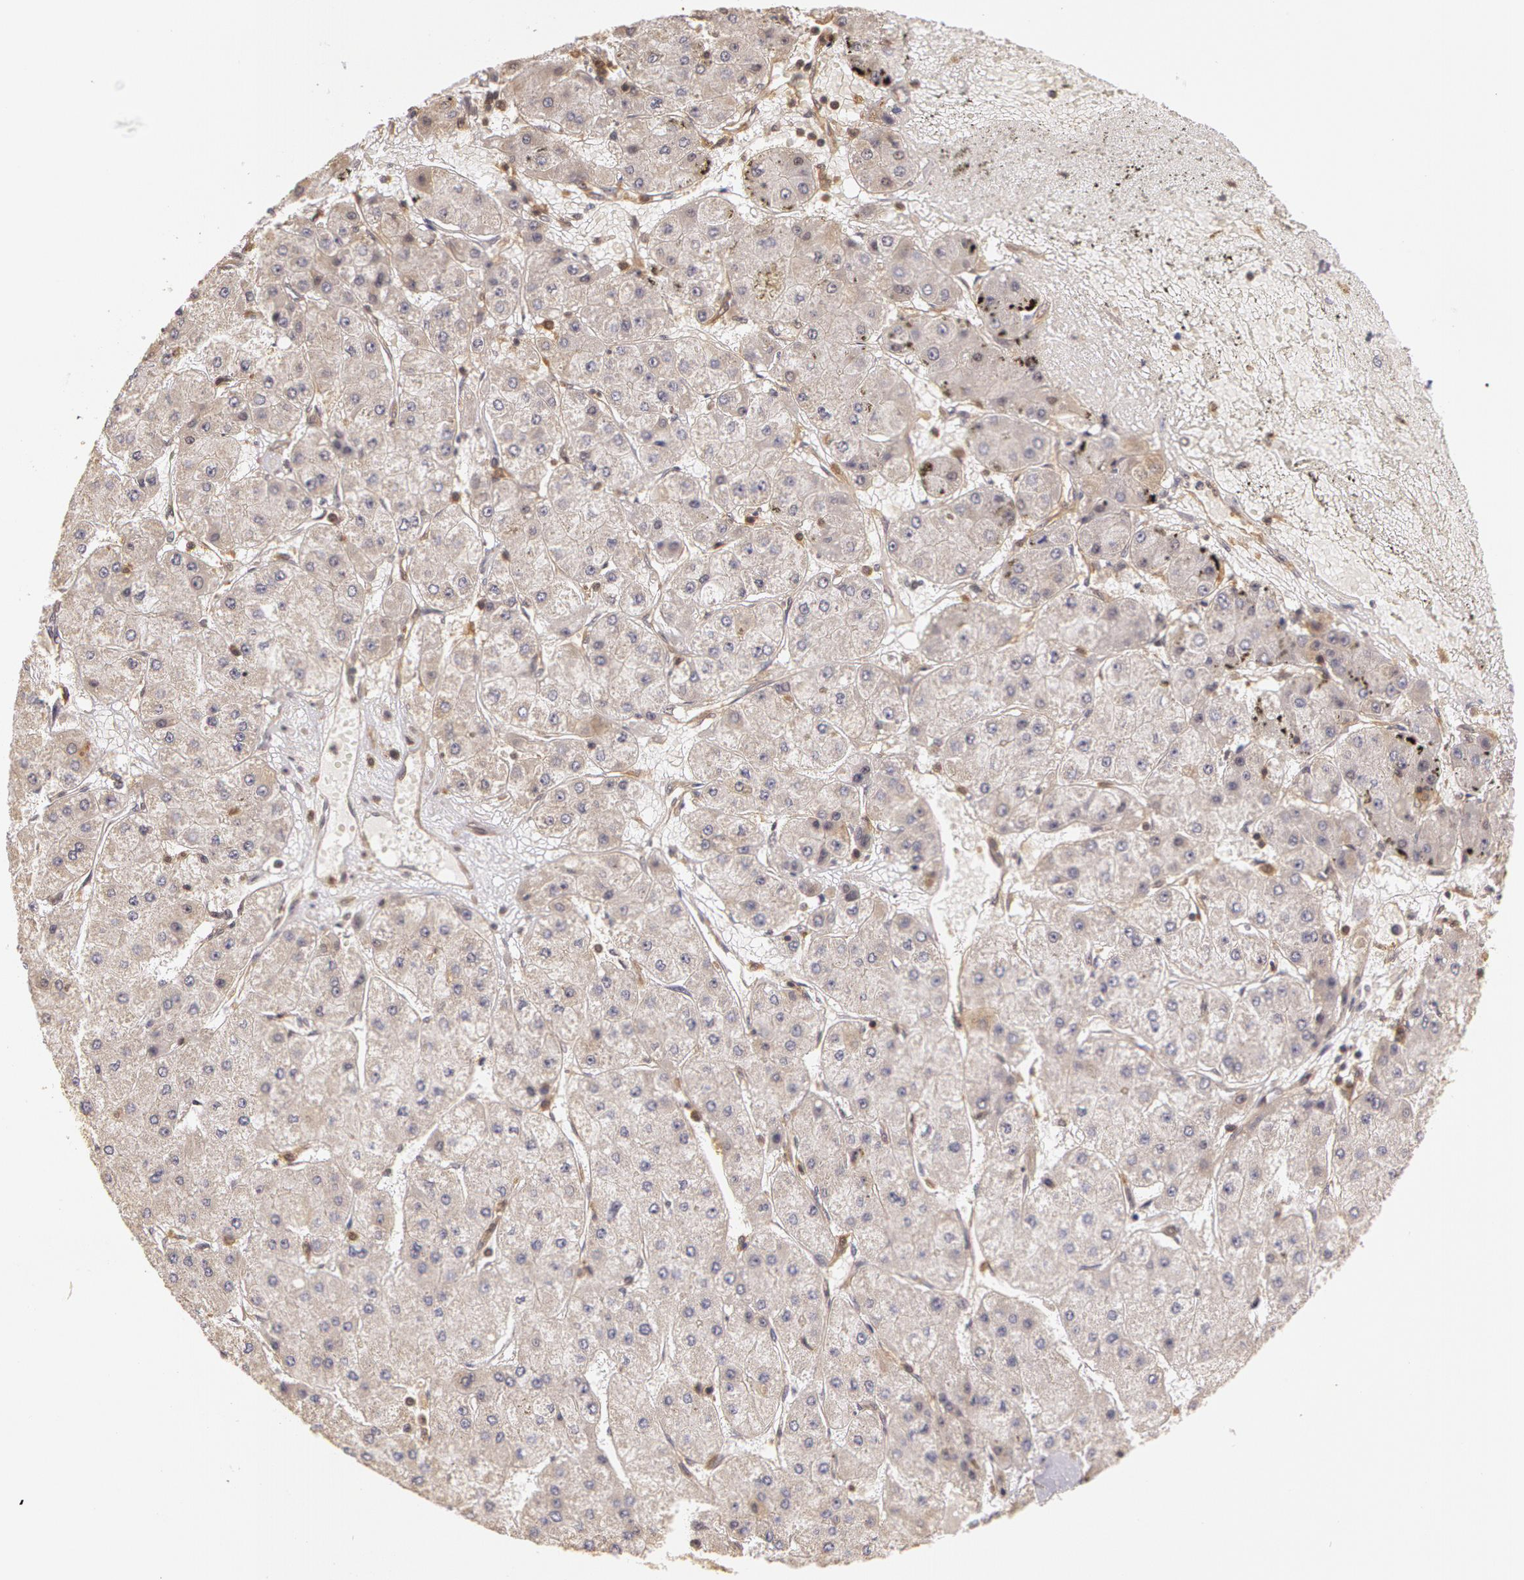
{"staining": {"intensity": "negative", "quantity": "none", "location": "none"}, "tissue": "liver cancer", "cell_type": "Tumor cells", "image_type": "cancer", "snomed": [{"axis": "morphology", "description": "Carcinoma, Hepatocellular, NOS"}, {"axis": "topography", "description": "Liver"}], "caption": "This is an IHC image of hepatocellular carcinoma (liver). There is no staining in tumor cells.", "gene": "AHSA1", "patient": {"sex": "female", "age": 52}}